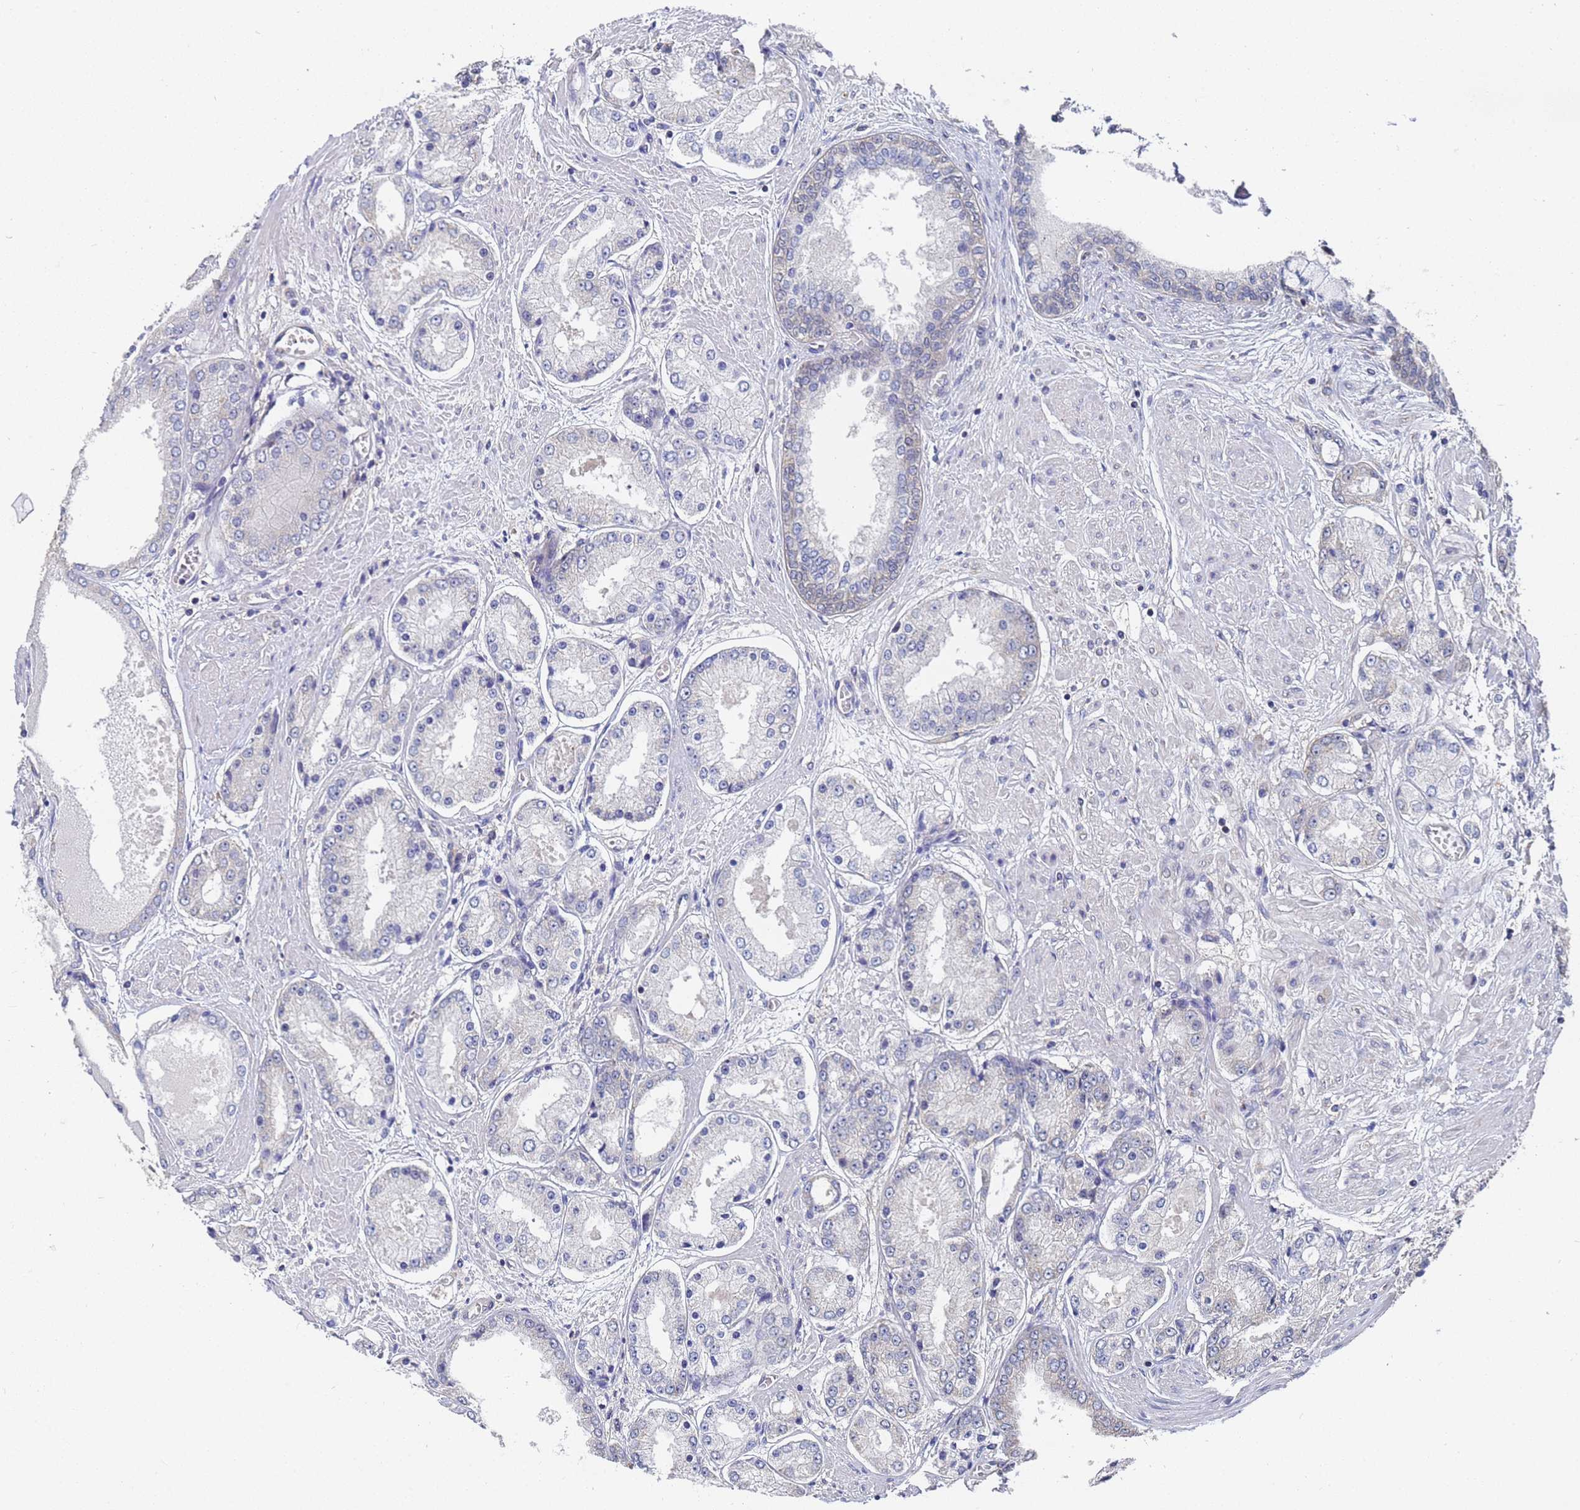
{"staining": {"intensity": "negative", "quantity": "none", "location": "none"}, "tissue": "prostate cancer", "cell_type": "Tumor cells", "image_type": "cancer", "snomed": [{"axis": "morphology", "description": "Adenocarcinoma, High grade"}, {"axis": "topography", "description": "Prostate"}], "caption": "A photomicrograph of high-grade adenocarcinoma (prostate) stained for a protein demonstrates no brown staining in tumor cells.", "gene": "ALS2CL", "patient": {"sex": "male", "age": 59}}